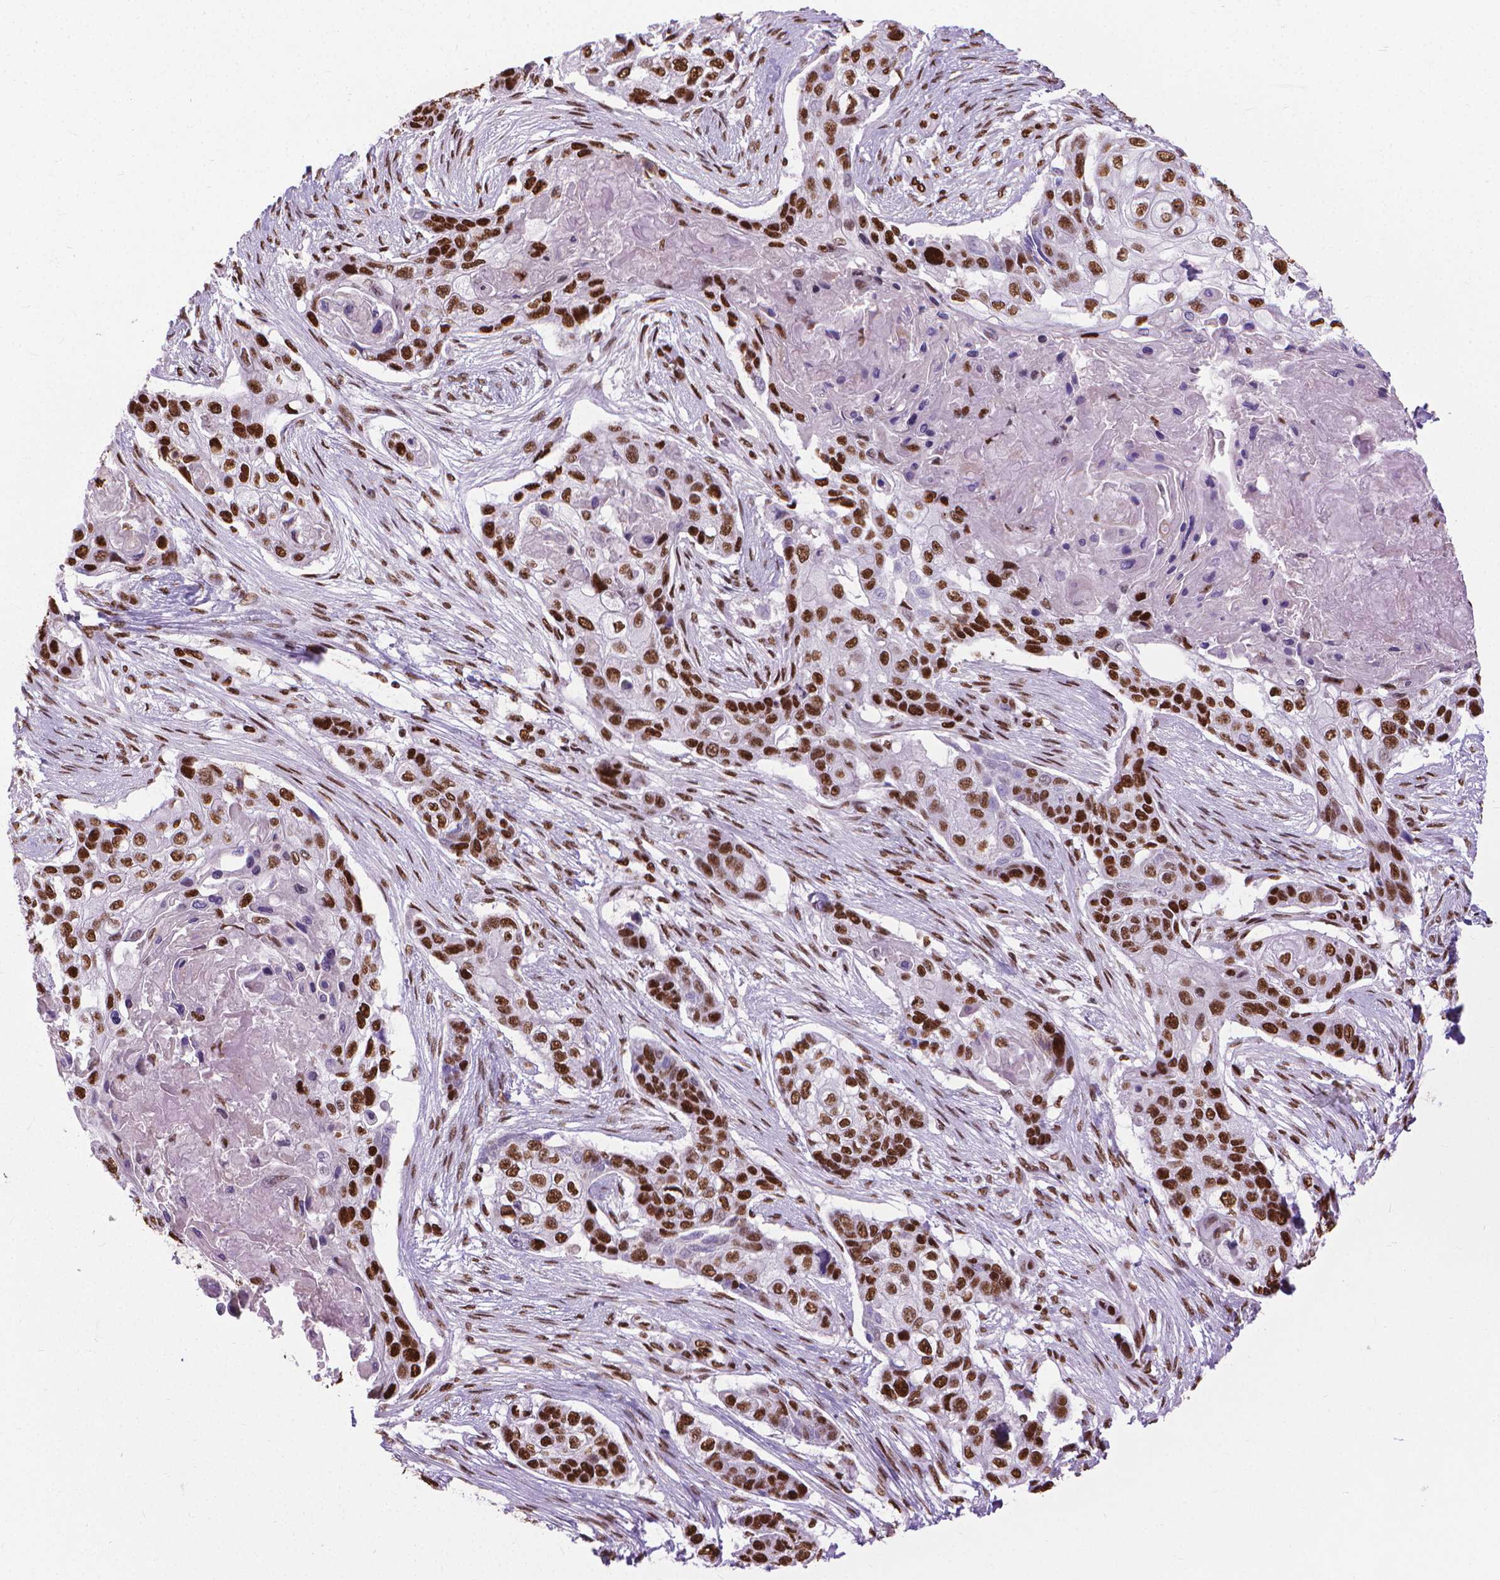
{"staining": {"intensity": "strong", "quantity": ">75%", "location": "nuclear"}, "tissue": "lung cancer", "cell_type": "Tumor cells", "image_type": "cancer", "snomed": [{"axis": "morphology", "description": "Squamous cell carcinoma, NOS"}, {"axis": "topography", "description": "Lung"}], "caption": "Protein expression analysis of human lung squamous cell carcinoma reveals strong nuclear staining in approximately >75% of tumor cells. (IHC, brightfield microscopy, high magnification).", "gene": "AKAP8", "patient": {"sex": "male", "age": 69}}